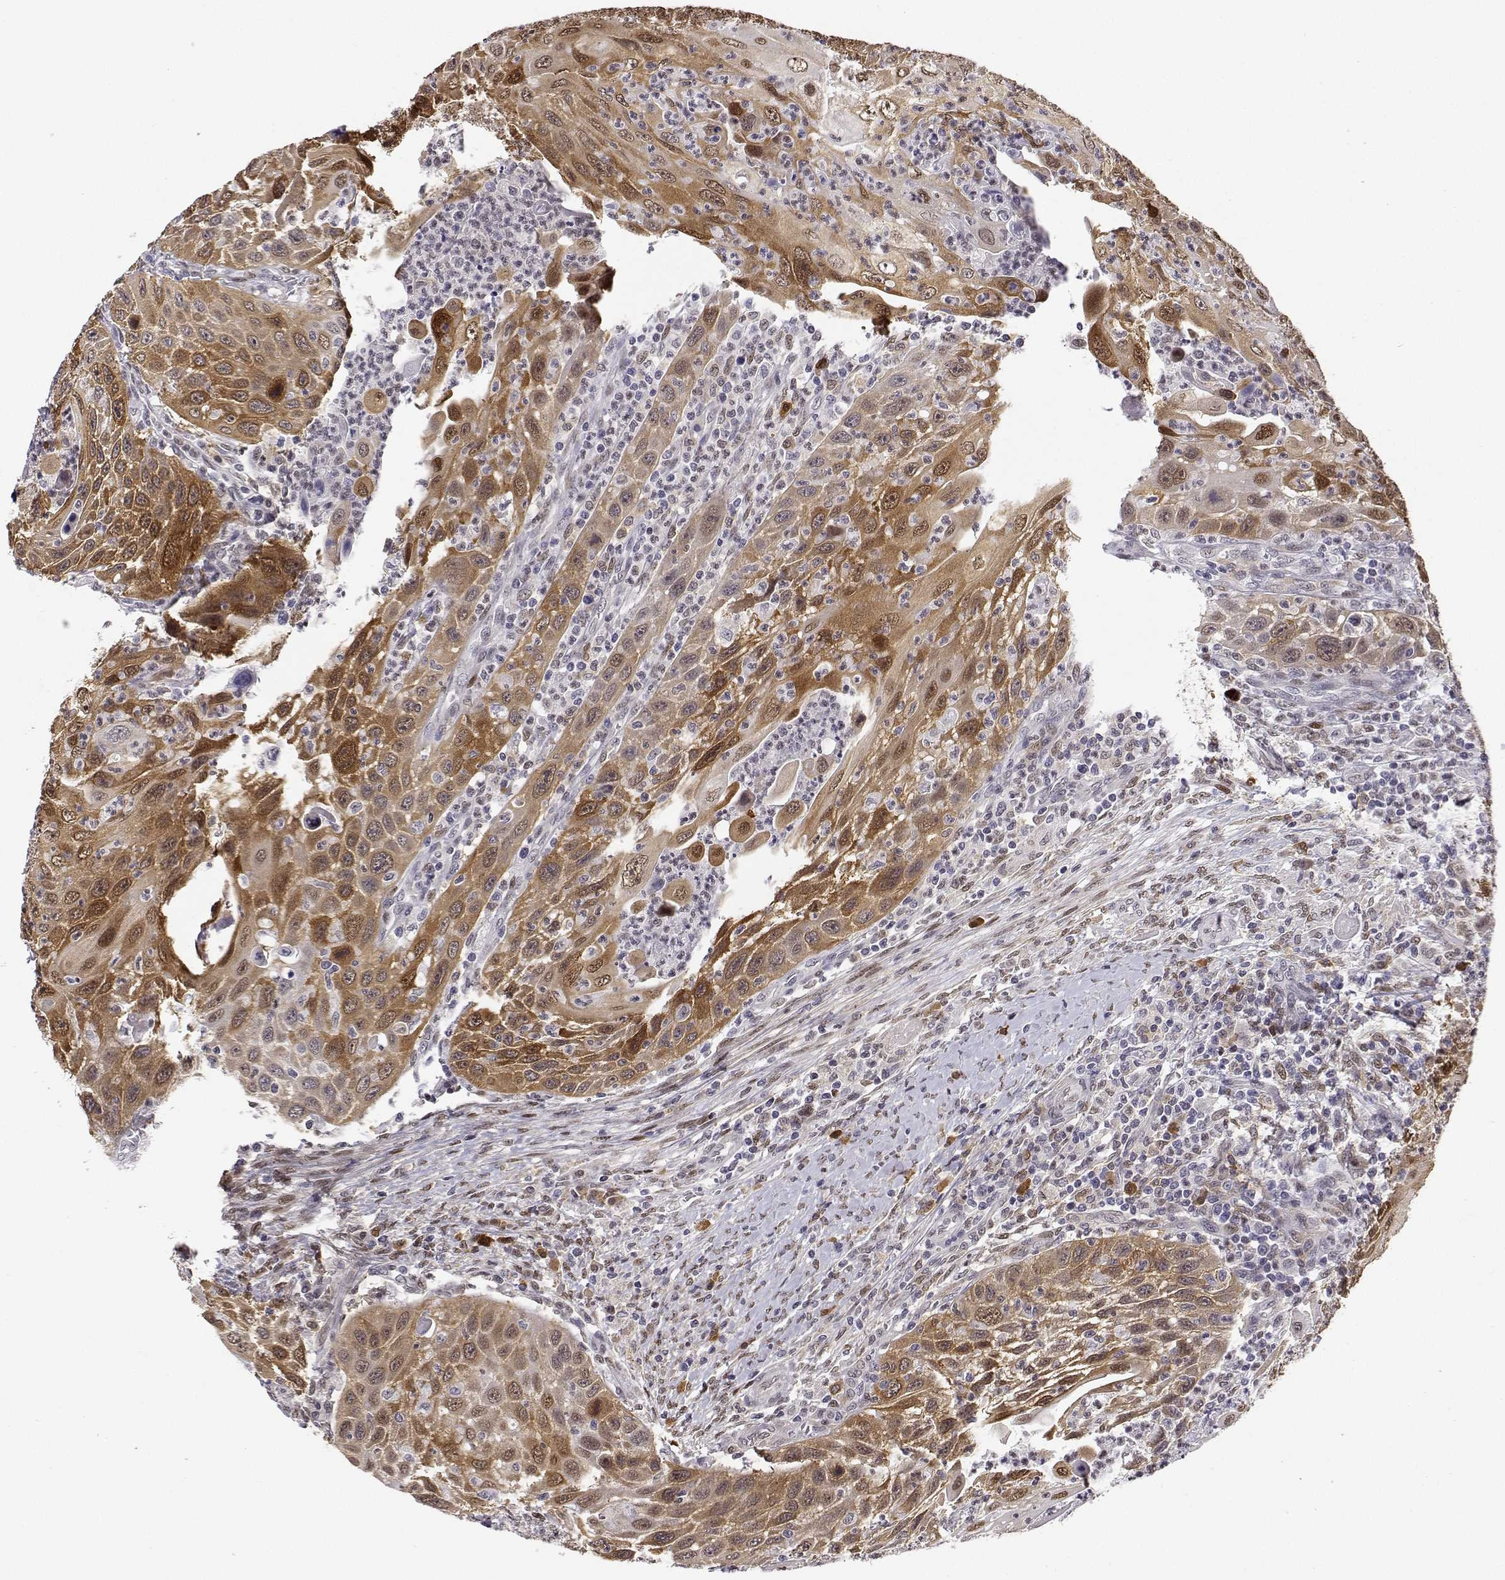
{"staining": {"intensity": "moderate", "quantity": ">75%", "location": "cytoplasmic/membranous,nuclear"}, "tissue": "head and neck cancer", "cell_type": "Tumor cells", "image_type": "cancer", "snomed": [{"axis": "morphology", "description": "Squamous cell carcinoma, NOS"}, {"axis": "topography", "description": "Head-Neck"}], "caption": "Protein staining of head and neck squamous cell carcinoma tissue exhibits moderate cytoplasmic/membranous and nuclear staining in approximately >75% of tumor cells. The staining was performed using DAB (3,3'-diaminobenzidine), with brown indicating positive protein expression. Nuclei are stained blue with hematoxylin.", "gene": "PHGDH", "patient": {"sex": "male", "age": 69}}